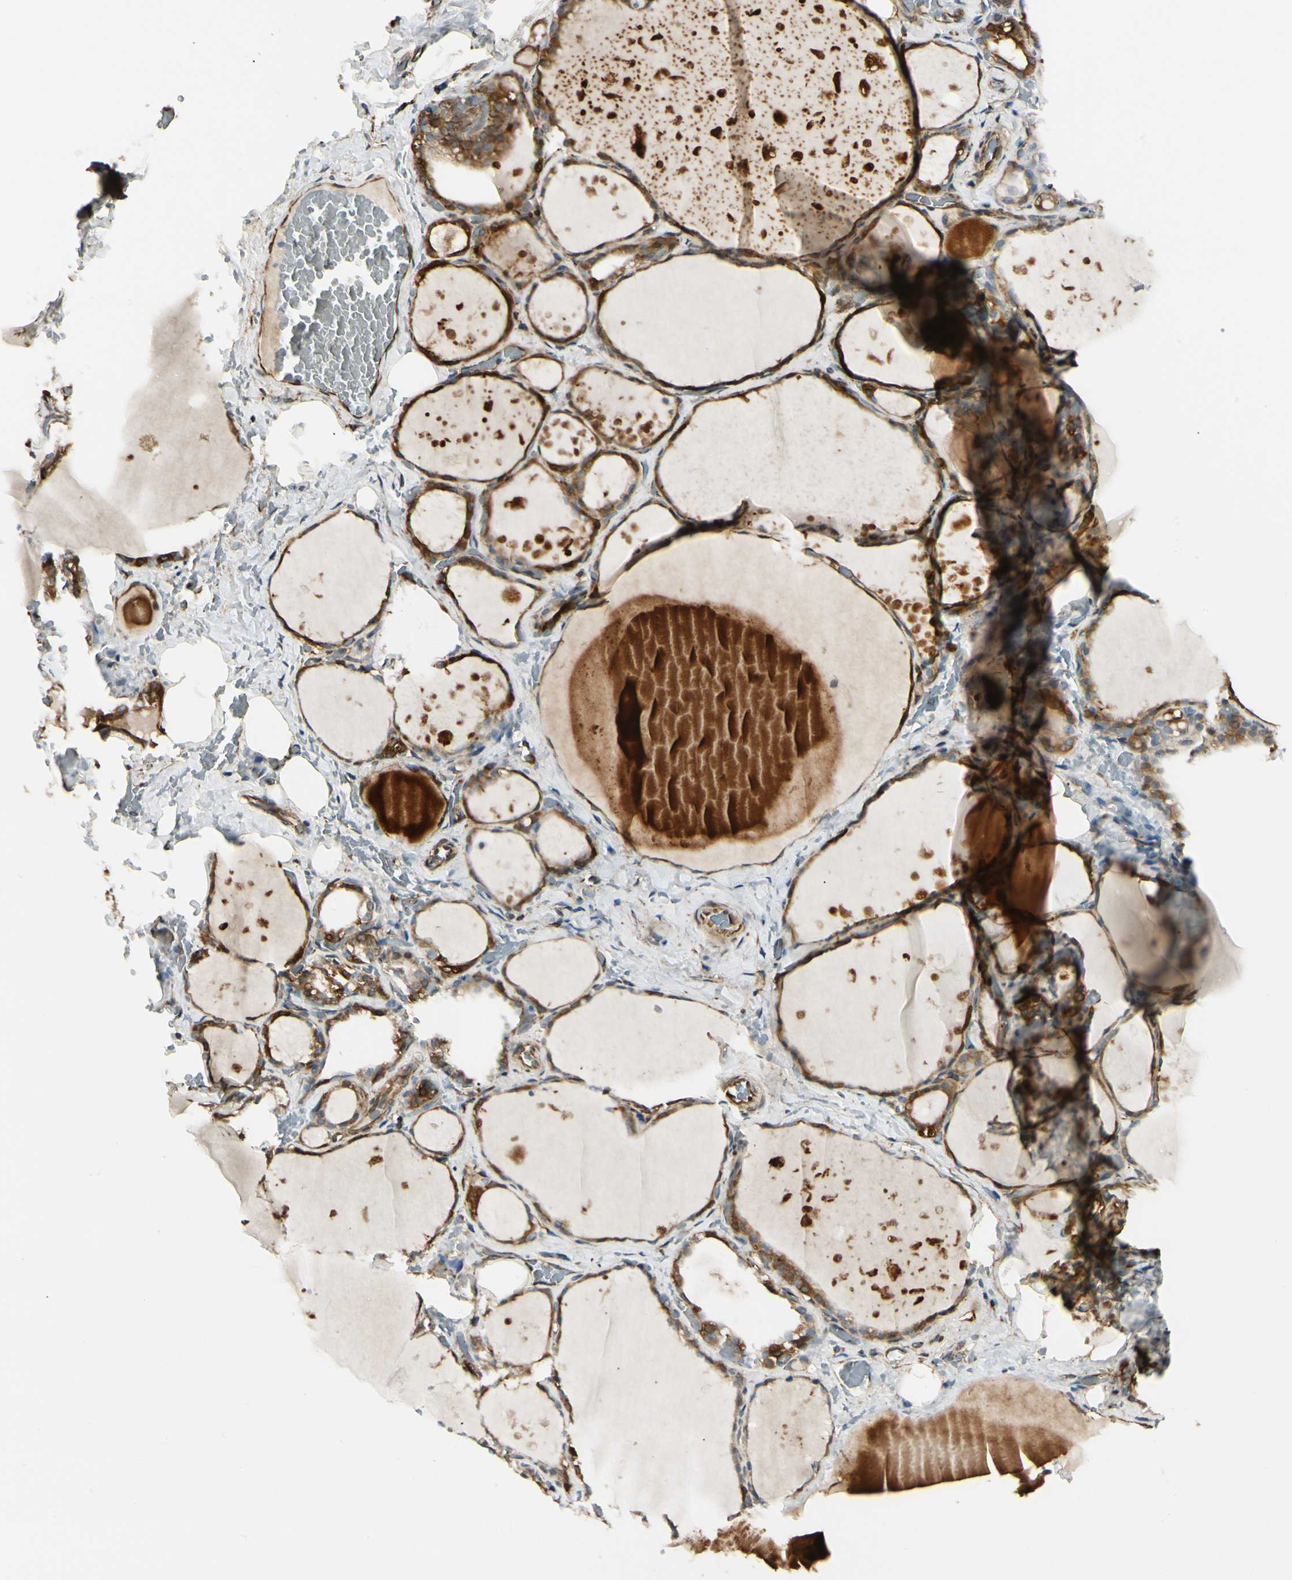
{"staining": {"intensity": "strong", "quantity": ">75%", "location": "cytoplasmic/membranous"}, "tissue": "thyroid gland", "cell_type": "Glandular cells", "image_type": "normal", "snomed": [{"axis": "morphology", "description": "Normal tissue, NOS"}, {"axis": "topography", "description": "Thyroid gland"}], "caption": "Glandular cells exhibit high levels of strong cytoplasmic/membranous positivity in approximately >75% of cells in benign human thyroid gland. The staining was performed using DAB (3,3'-diaminobenzidine) to visualize the protein expression in brown, while the nuclei were stained in blue with hematoxylin (Magnification: 20x).", "gene": "FTH1", "patient": {"sex": "male", "age": 61}}